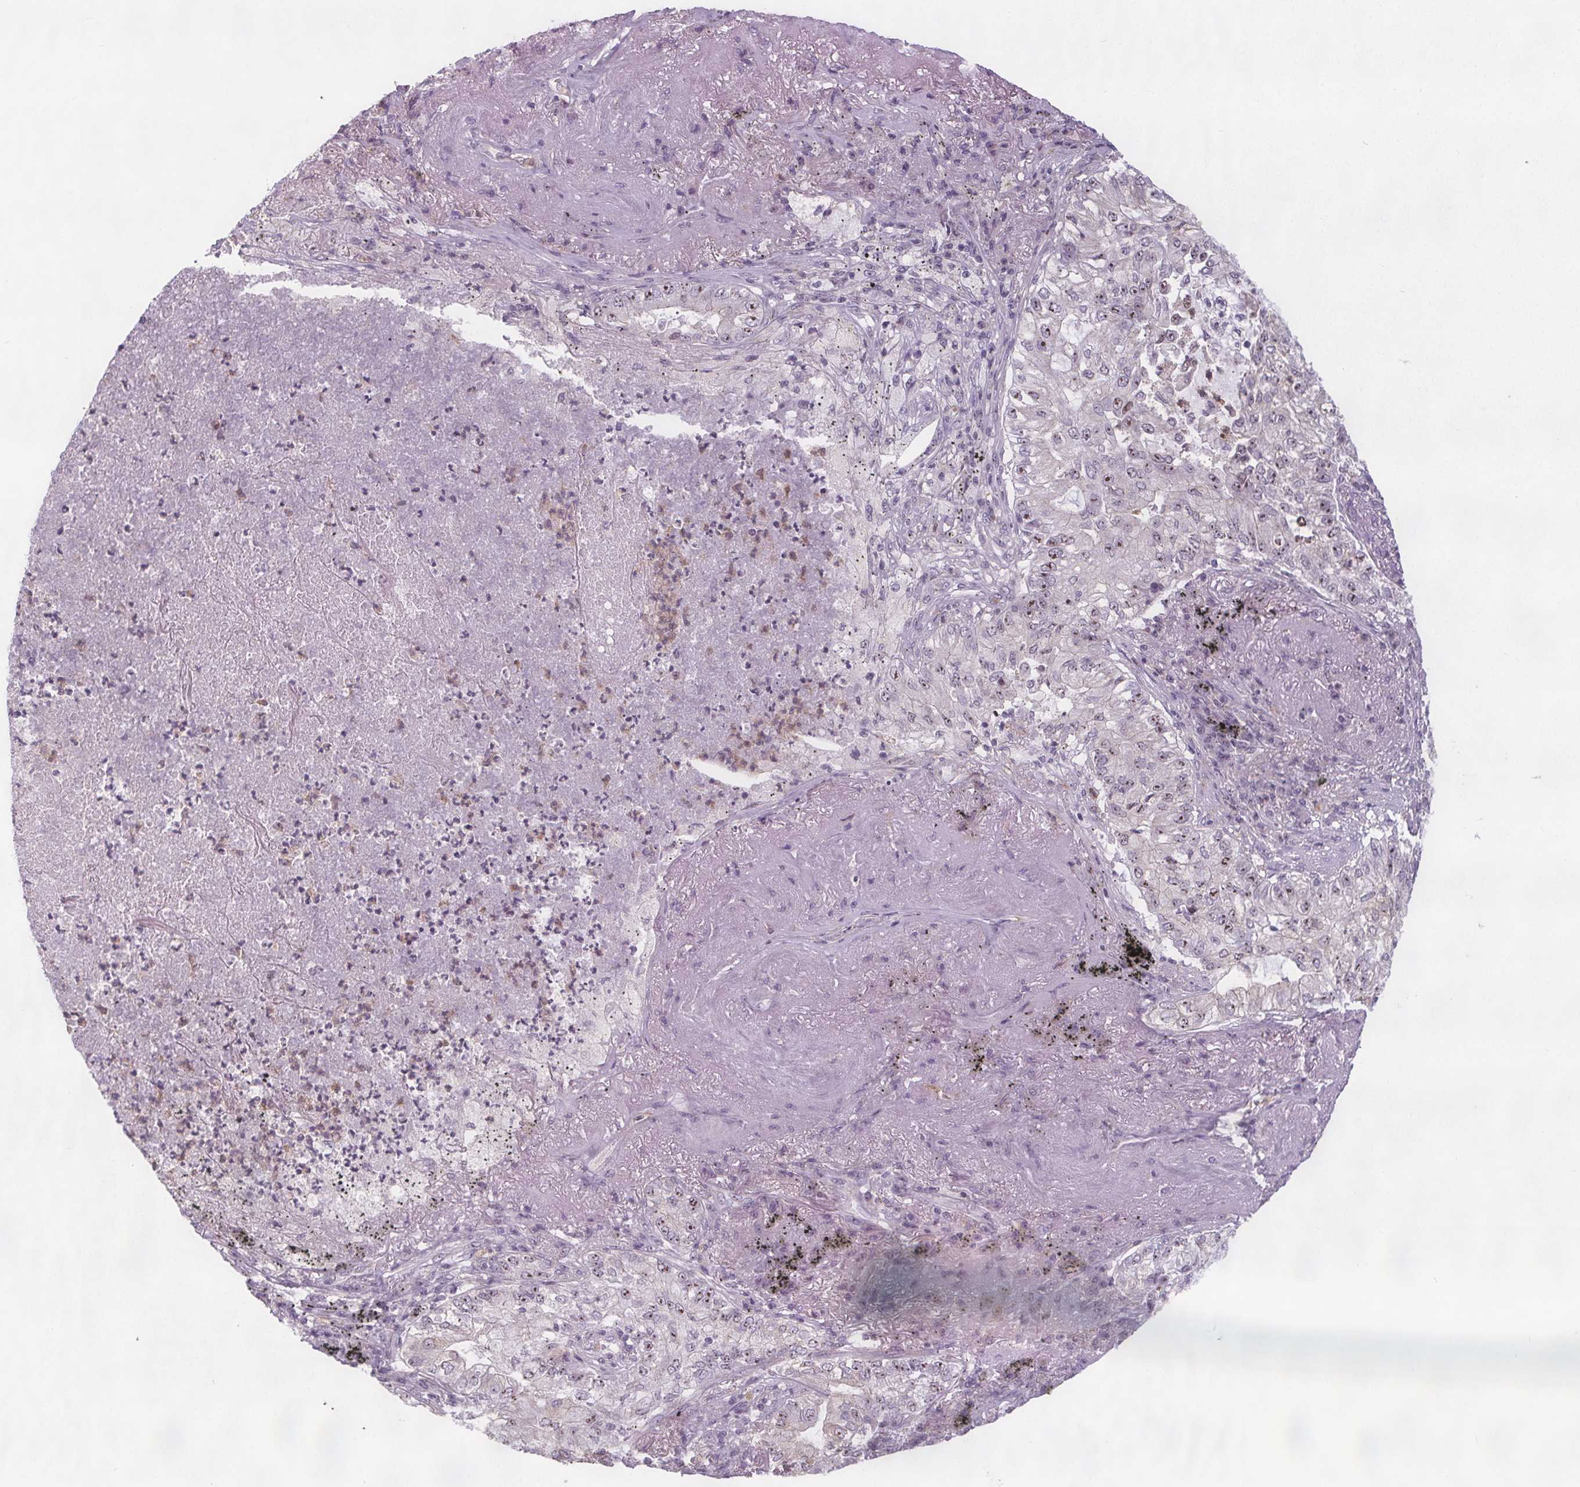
{"staining": {"intensity": "moderate", "quantity": "25%-75%", "location": "nuclear"}, "tissue": "lung cancer", "cell_type": "Tumor cells", "image_type": "cancer", "snomed": [{"axis": "morphology", "description": "Adenocarcinoma, NOS"}, {"axis": "topography", "description": "Lung"}], "caption": "Immunohistochemical staining of human lung cancer demonstrates moderate nuclear protein staining in approximately 25%-75% of tumor cells. Immunohistochemistry (ihc) stains the protein of interest in brown and the nuclei are stained blue.", "gene": "NOLC1", "patient": {"sex": "female", "age": 73}}